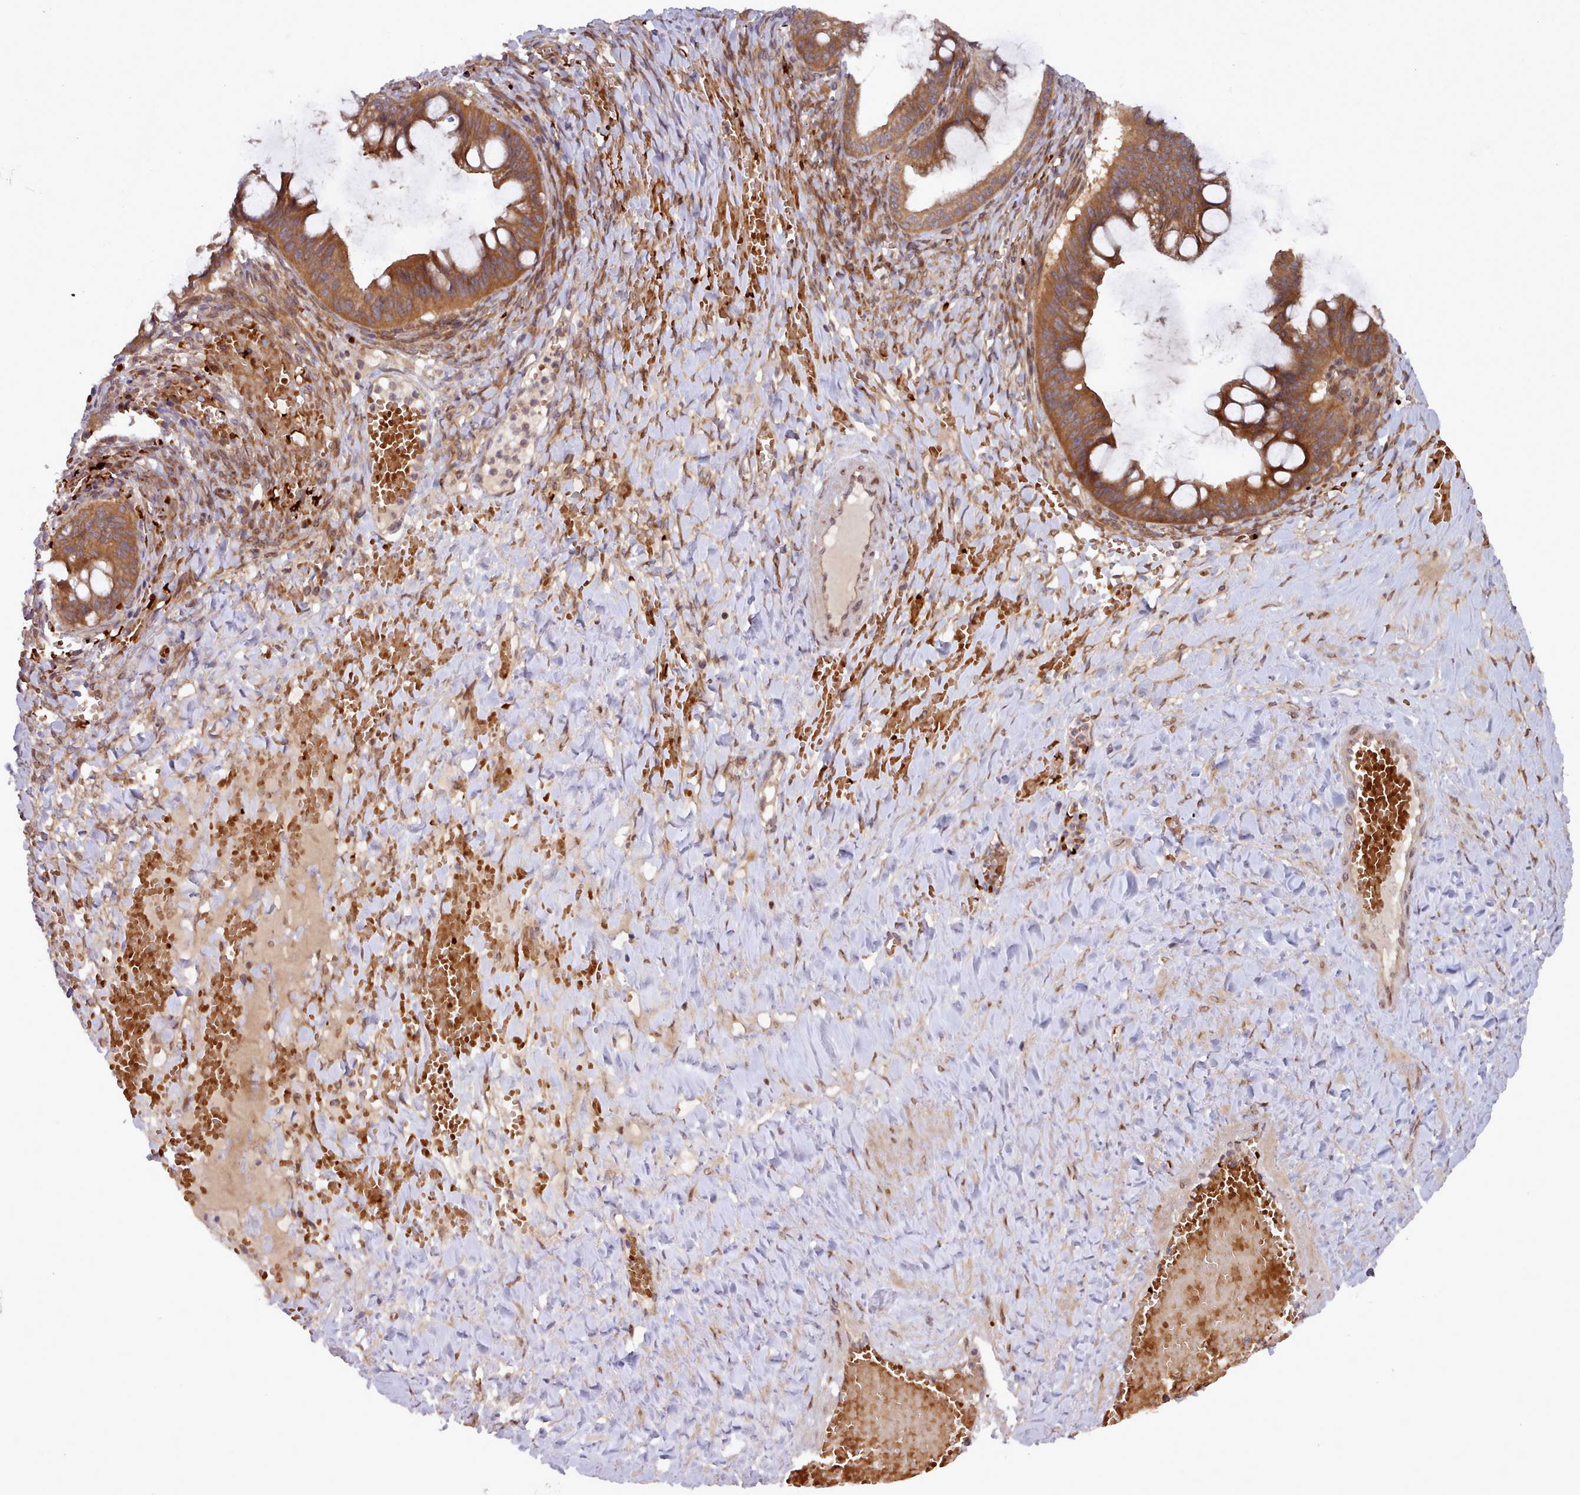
{"staining": {"intensity": "moderate", "quantity": ">75%", "location": "cytoplasmic/membranous"}, "tissue": "ovarian cancer", "cell_type": "Tumor cells", "image_type": "cancer", "snomed": [{"axis": "morphology", "description": "Cystadenocarcinoma, mucinous, NOS"}, {"axis": "topography", "description": "Ovary"}], "caption": "IHC (DAB) staining of ovarian cancer demonstrates moderate cytoplasmic/membranous protein staining in approximately >75% of tumor cells.", "gene": "UBE2G1", "patient": {"sex": "female", "age": 73}}